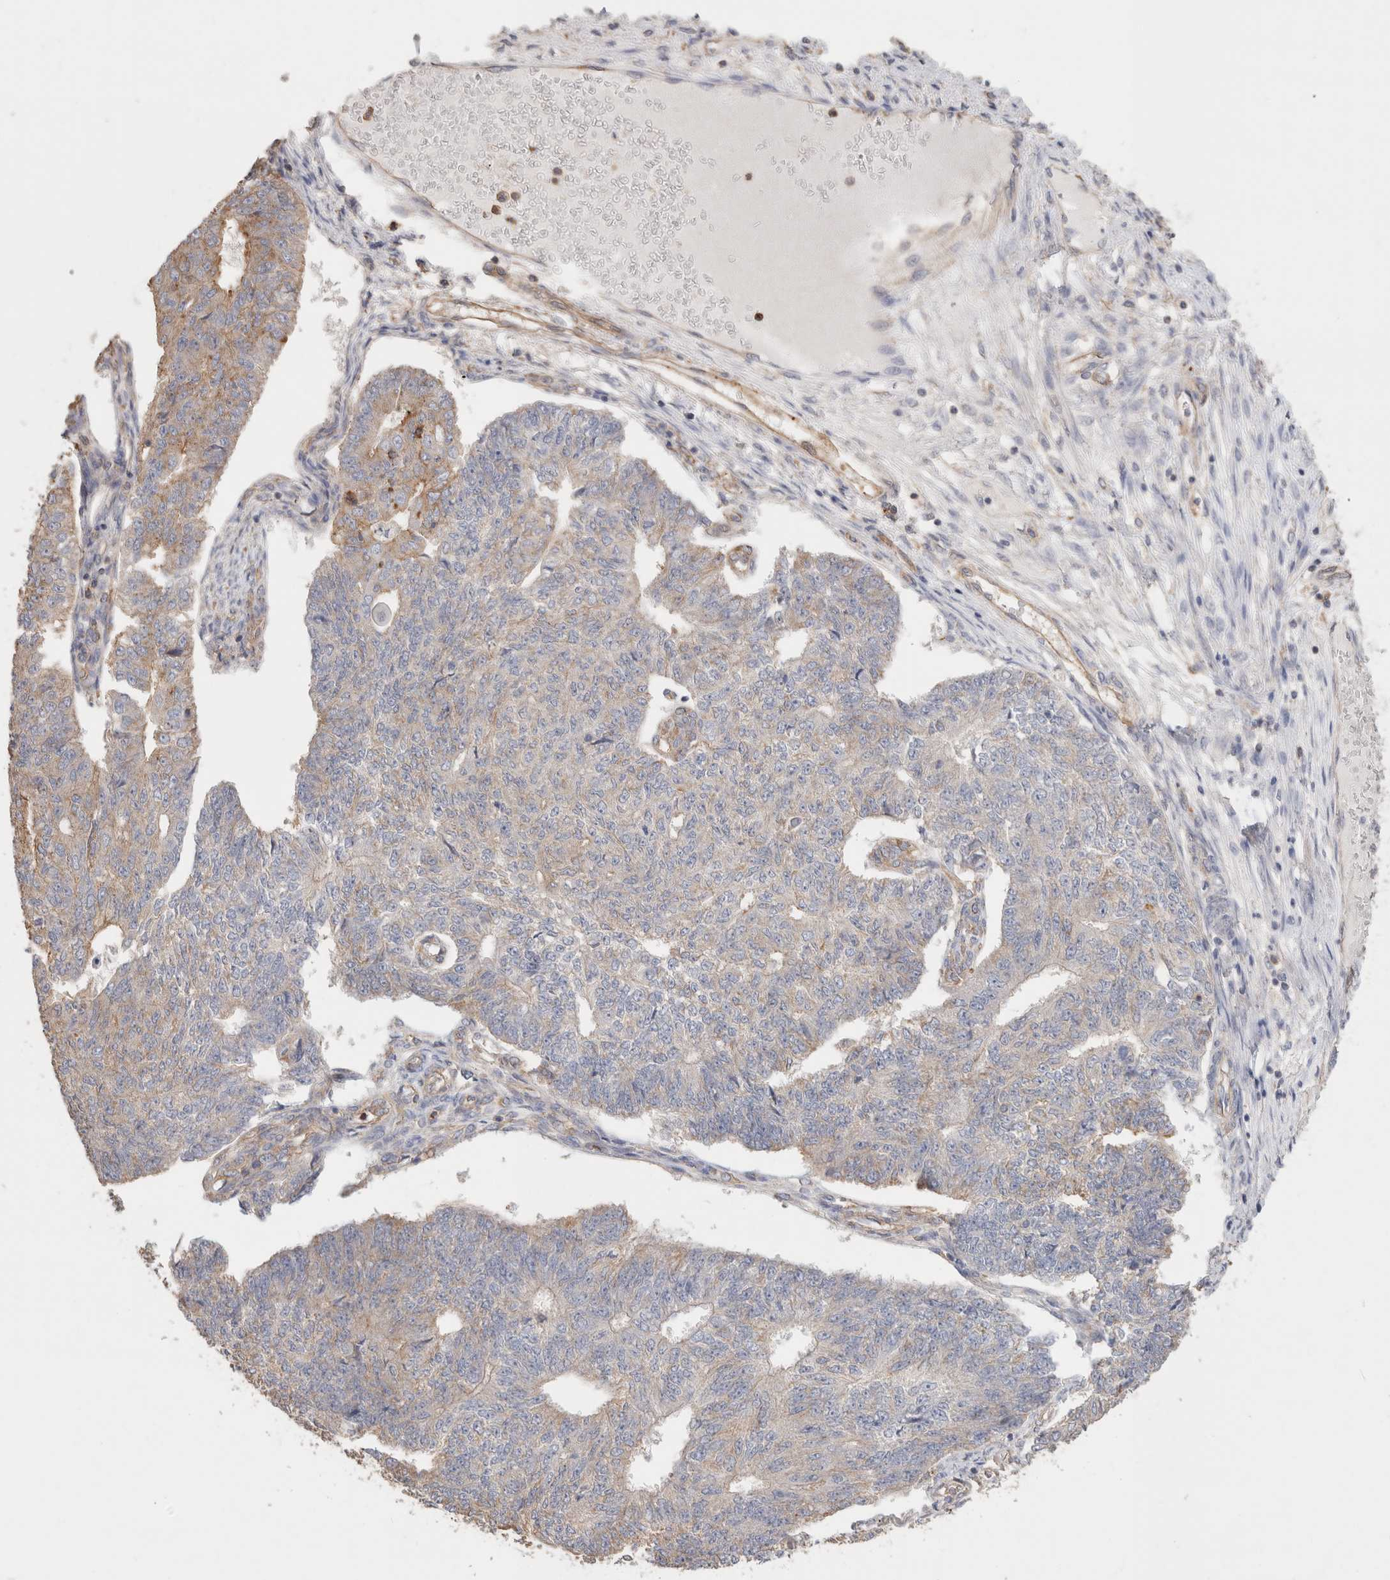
{"staining": {"intensity": "weak", "quantity": "25%-75%", "location": "cytoplasmic/membranous"}, "tissue": "endometrial cancer", "cell_type": "Tumor cells", "image_type": "cancer", "snomed": [{"axis": "morphology", "description": "Adenocarcinoma, NOS"}, {"axis": "topography", "description": "Endometrium"}], "caption": "The histopathology image reveals immunohistochemical staining of endometrial adenocarcinoma. There is weak cytoplasmic/membranous positivity is seen in approximately 25%-75% of tumor cells.", "gene": "CFAP418", "patient": {"sex": "female", "age": 32}}